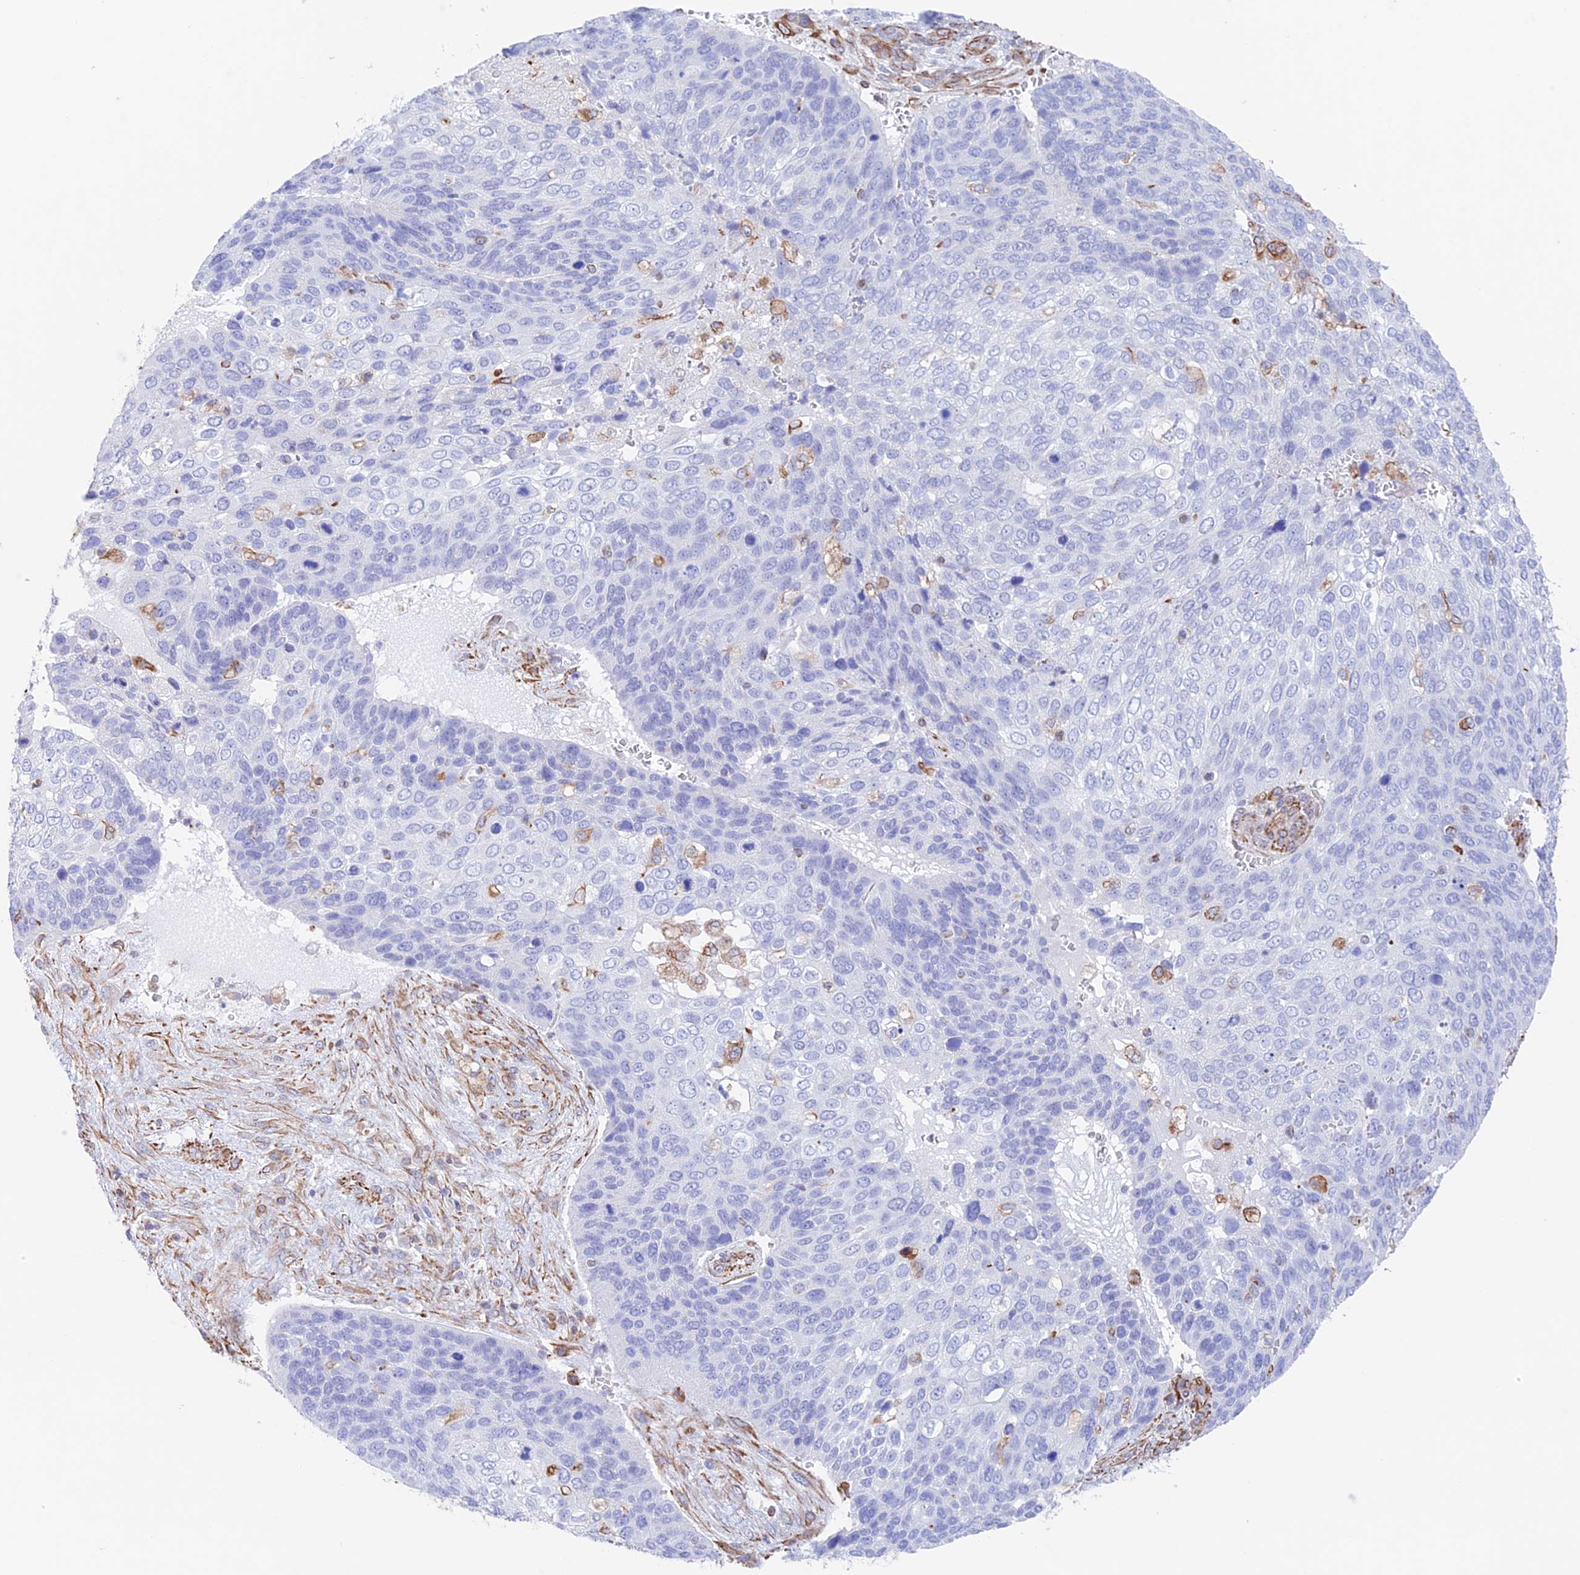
{"staining": {"intensity": "negative", "quantity": "none", "location": "none"}, "tissue": "skin cancer", "cell_type": "Tumor cells", "image_type": "cancer", "snomed": [{"axis": "morphology", "description": "Basal cell carcinoma"}, {"axis": "topography", "description": "Skin"}], "caption": "Tumor cells show no significant expression in skin cancer (basal cell carcinoma).", "gene": "ZNF652", "patient": {"sex": "female", "age": 74}}